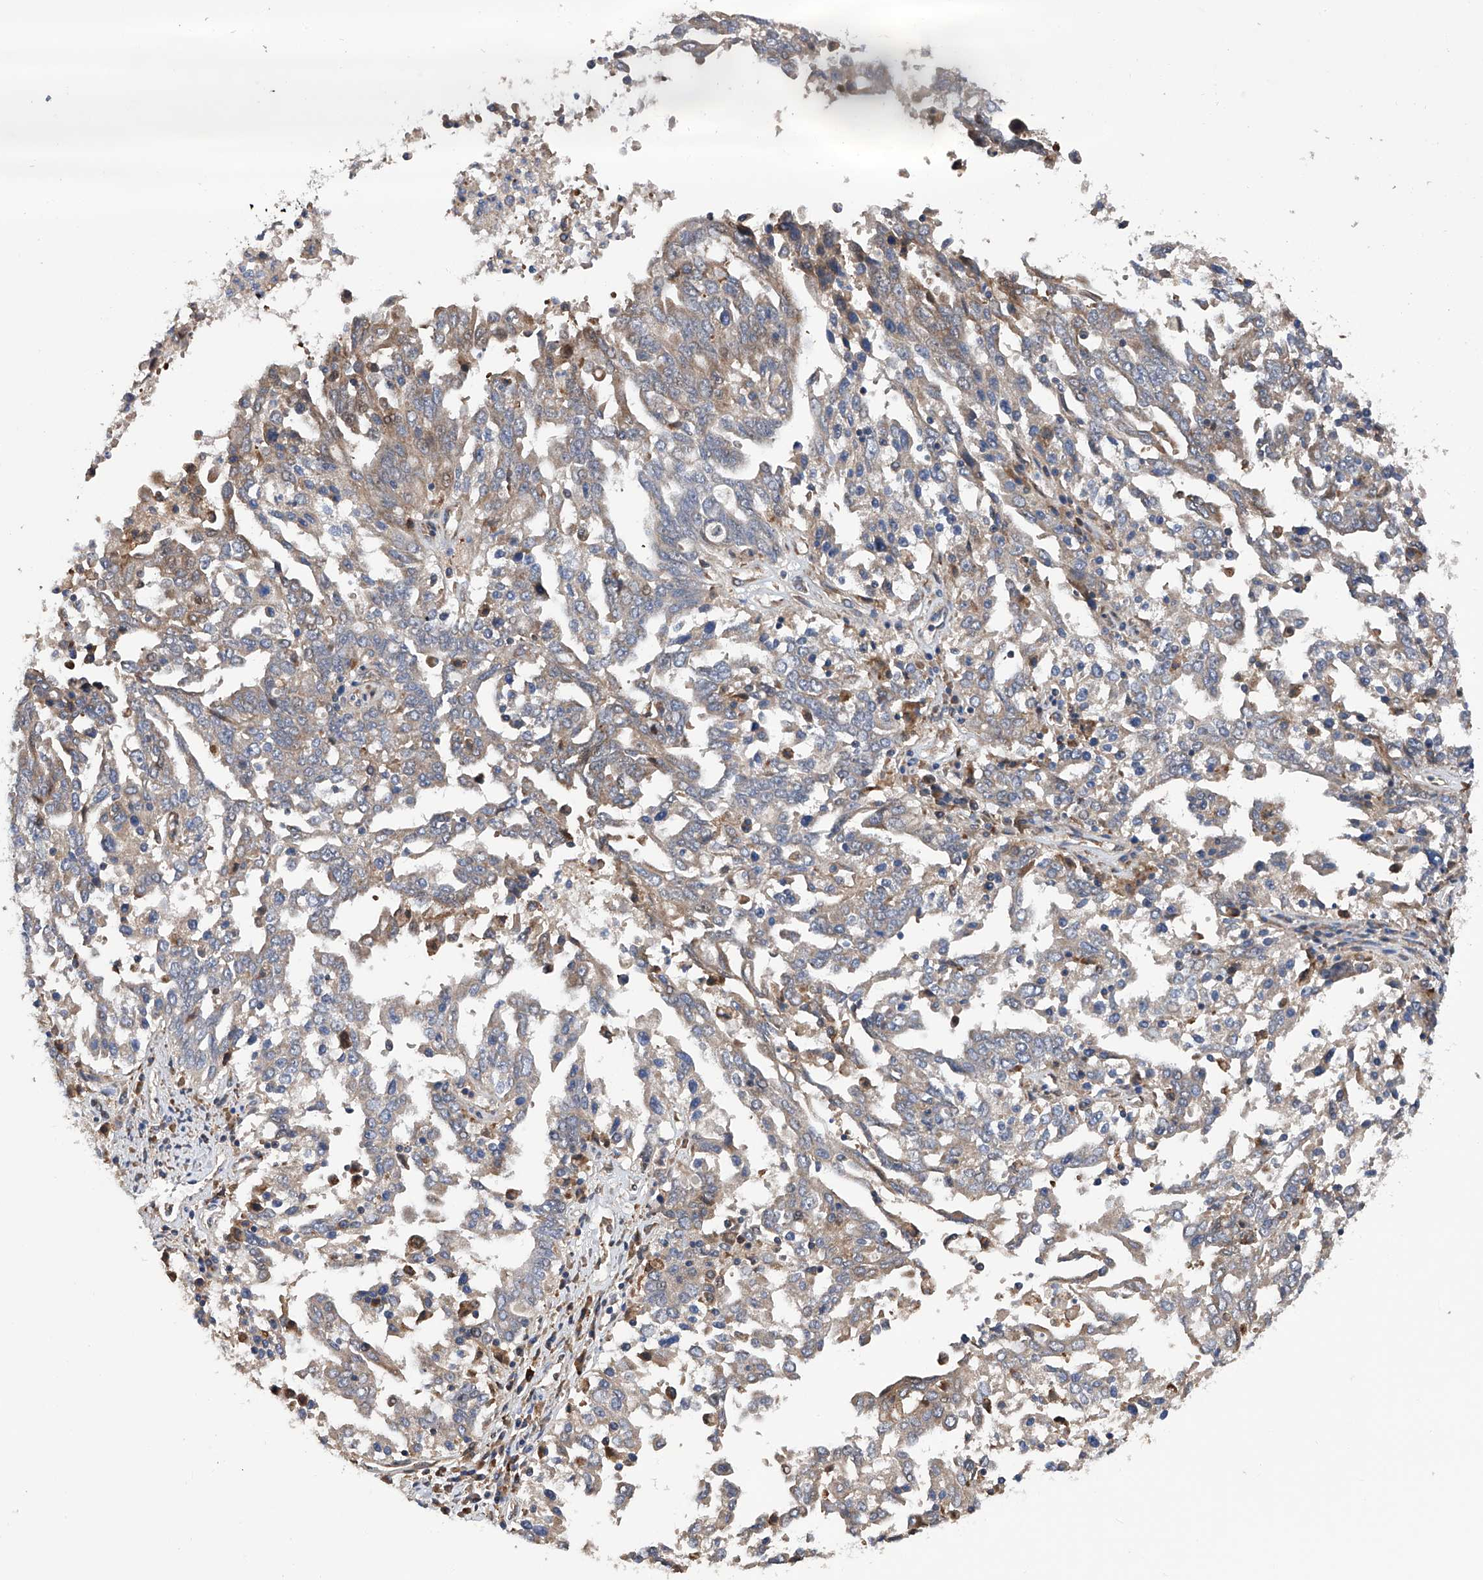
{"staining": {"intensity": "moderate", "quantity": "25%-75%", "location": "cytoplasmic/membranous"}, "tissue": "ovarian cancer", "cell_type": "Tumor cells", "image_type": "cancer", "snomed": [{"axis": "morphology", "description": "Carcinoma, endometroid"}, {"axis": "topography", "description": "Ovary"}], "caption": "High-power microscopy captured an IHC image of endometroid carcinoma (ovarian), revealing moderate cytoplasmic/membranous expression in about 25%-75% of tumor cells. (brown staining indicates protein expression, while blue staining denotes nuclei).", "gene": "INPP5B", "patient": {"sex": "female", "age": 62}}